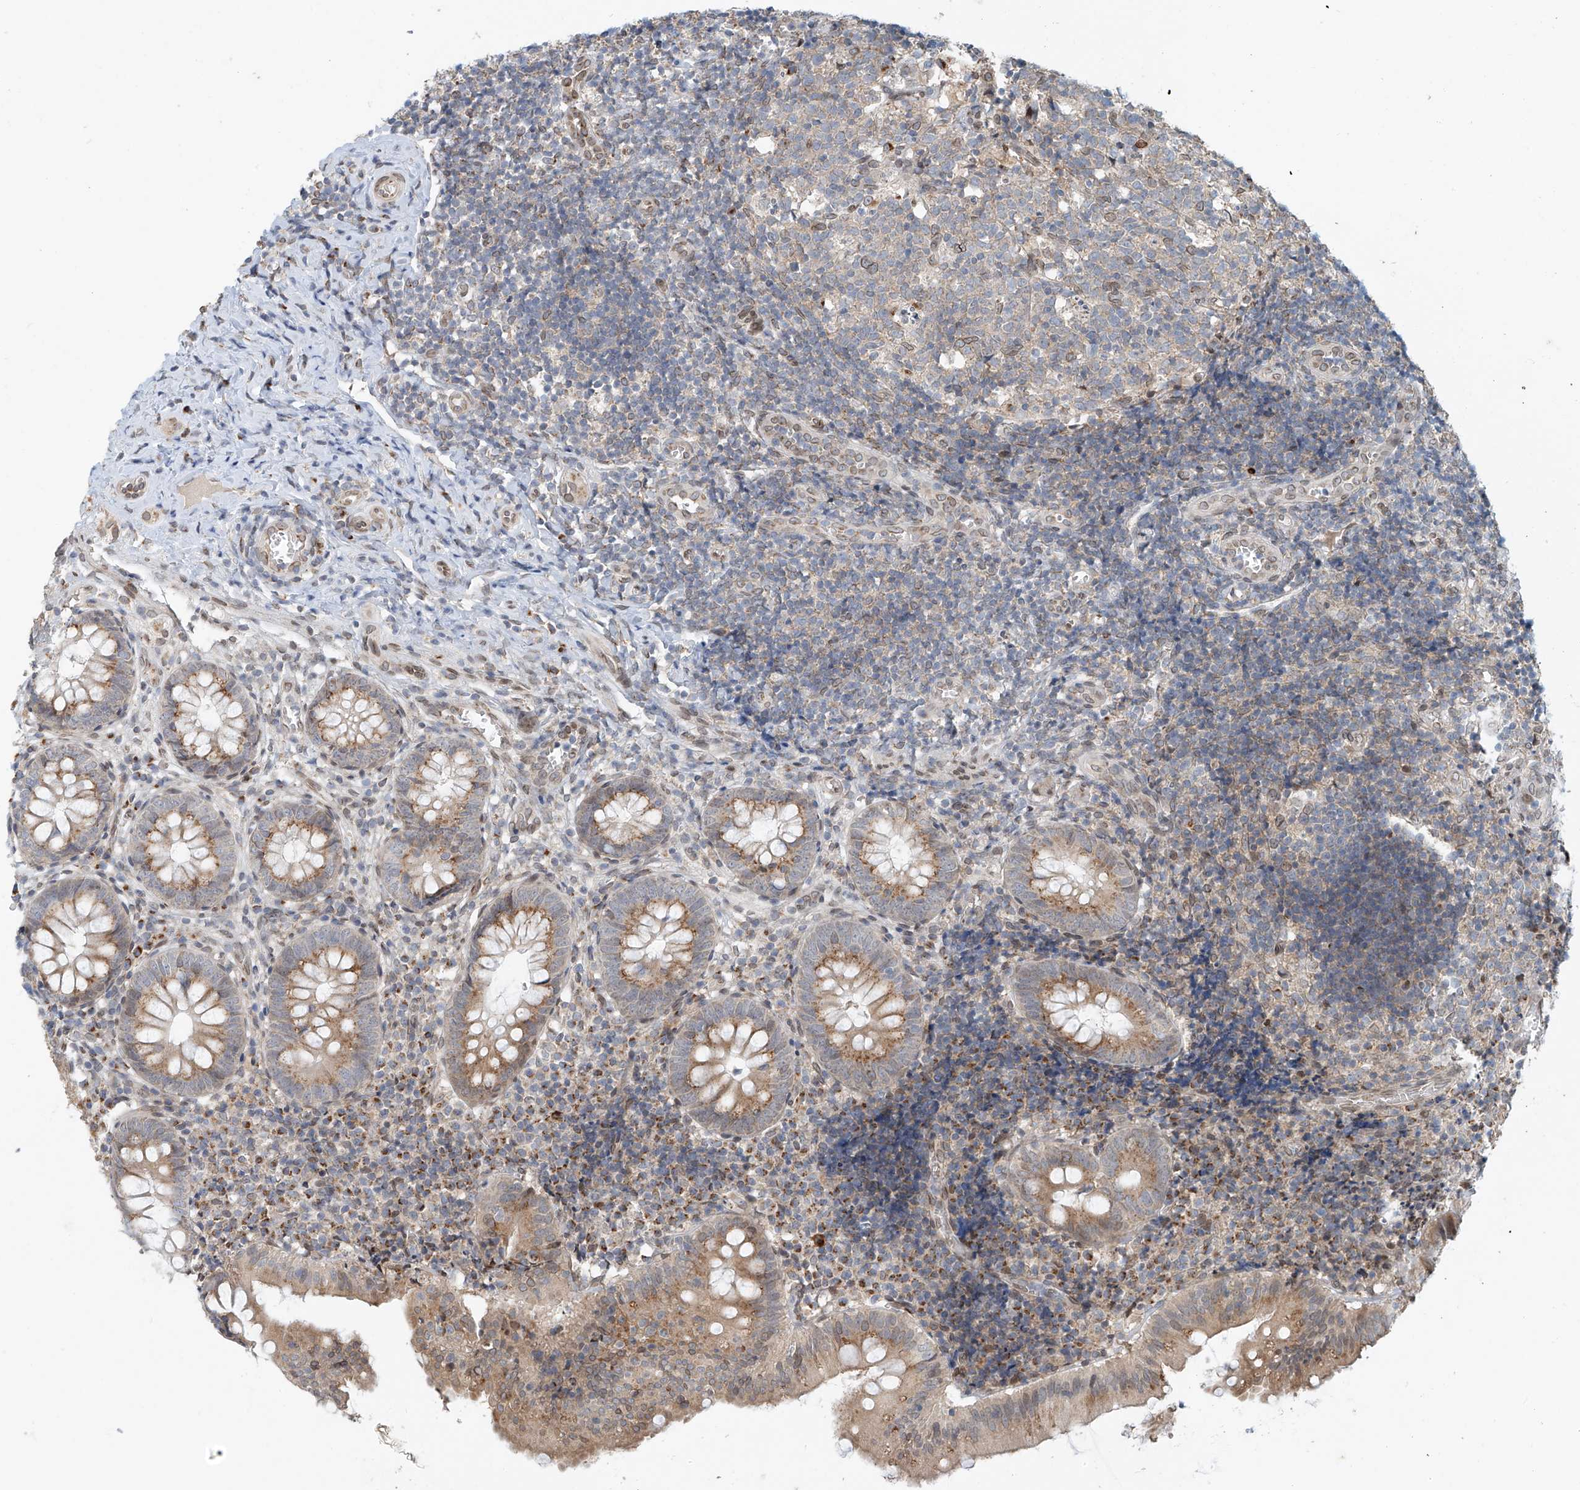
{"staining": {"intensity": "weak", "quantity": ">75%", "location": "cytoplasmic/membranous"}, "tissue": "appendix", "cell_type": "Glandular cells", "image_type": "normal", "snomed": [{"axis": "morphology", "description": "Normal tissue, NOS"}, {"axis": "topography", "description": "Appendix"}], "caption": "Immunohistochemistry (DAB) staining of unremarkable appendix shows weak cytoplasmic/membranous protein expression in about >75% of glandular cells.", "gene": "STARD9", "patient": {"sex": "male", "age": 8}}